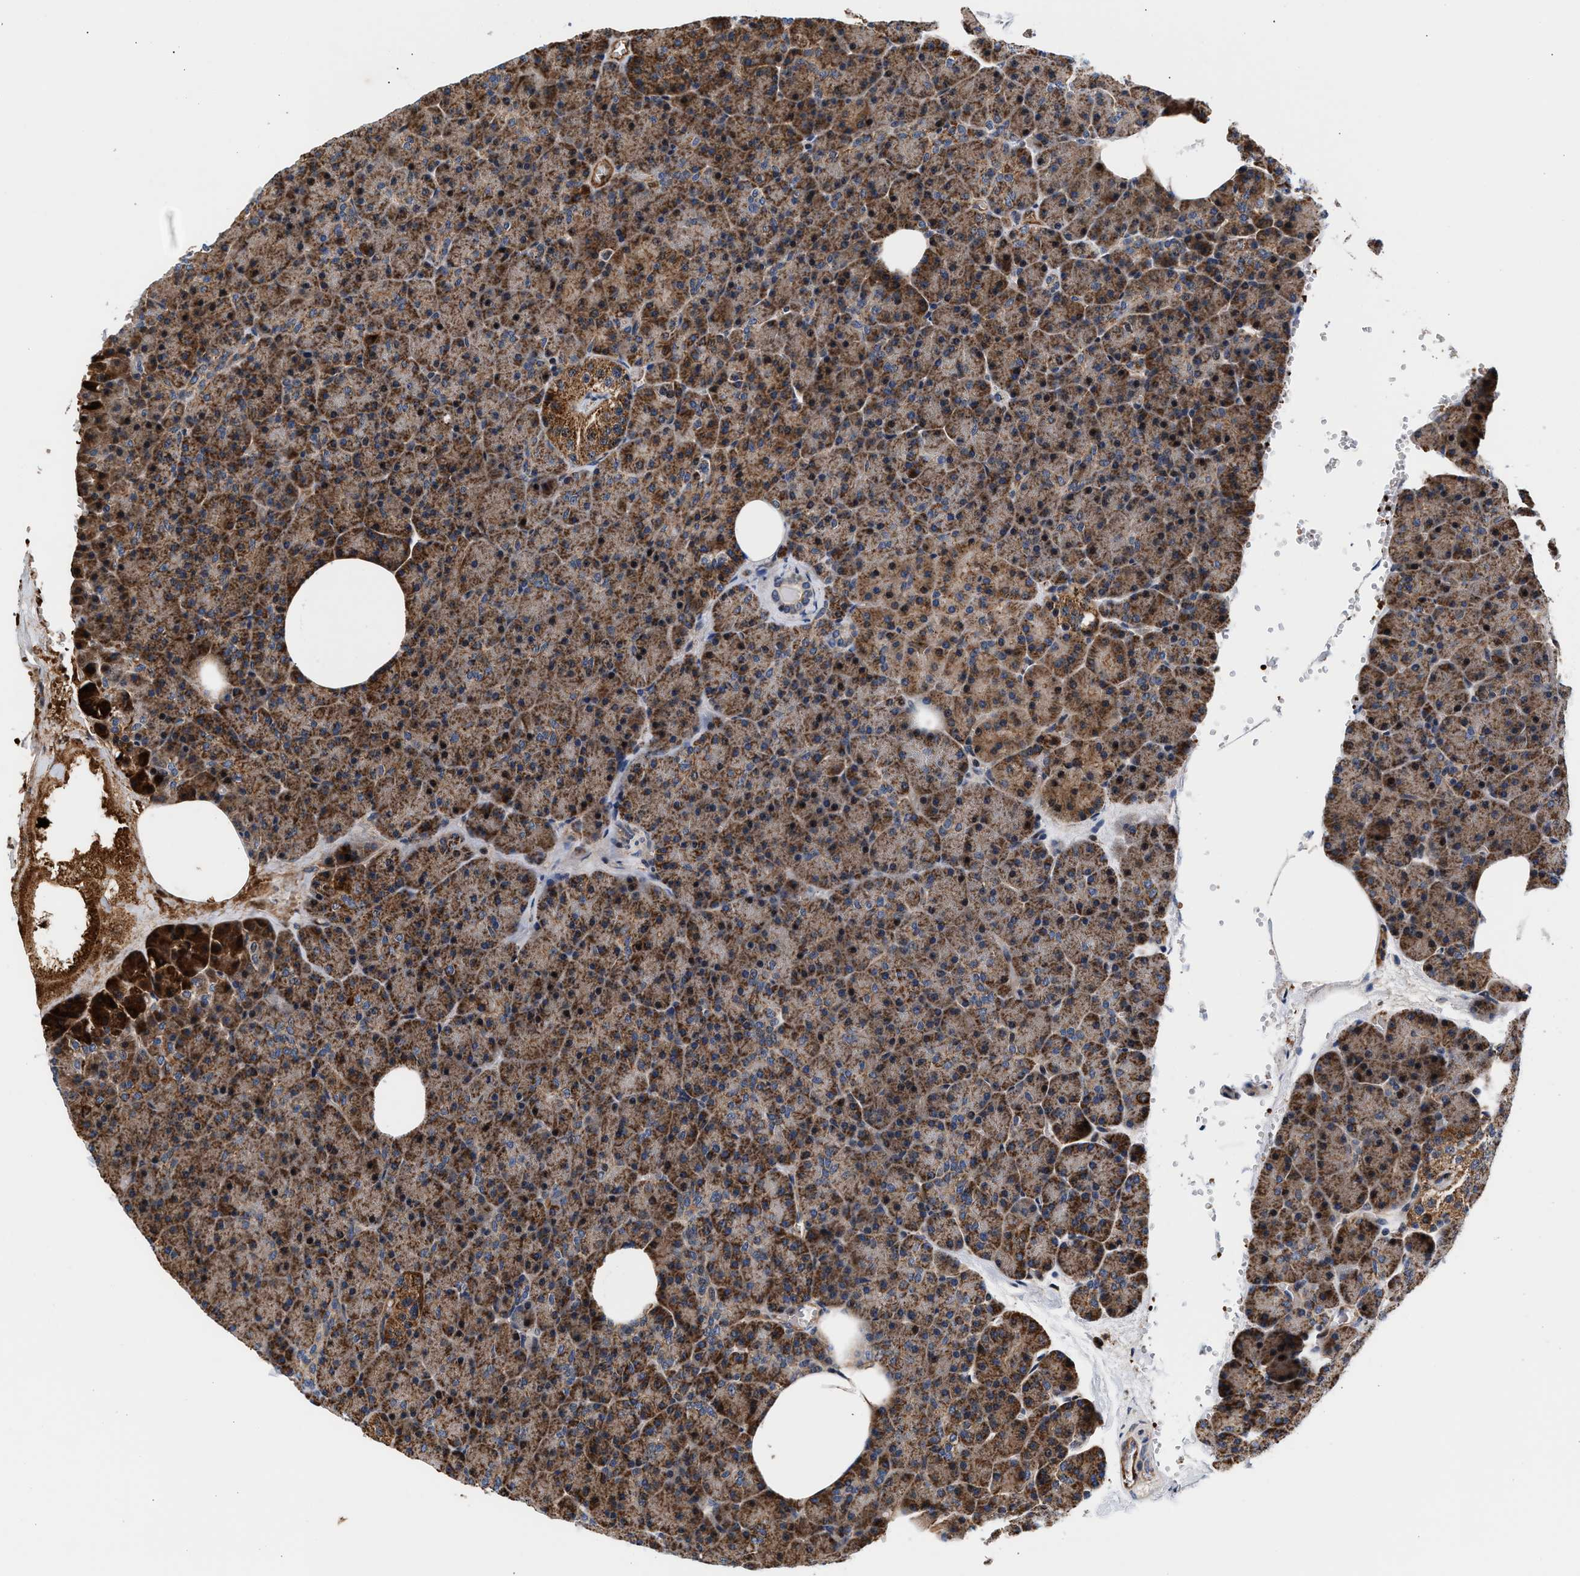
{"staining": {"intensity": "moderate", "quantity": ">75%", "location": "cytoplasmic/membranous"}, "tissue": "pancreas", "cell_type": "Exocrine glandular cells", "image_type": "normal", "snomed": [{"axis": "morphology", "description": "Normal tissue, NOS"}, {"axis": "topography", "description": "Pancreas"}], "caption": "This micrograph exhibits immunohistochemistry (IHC) staining of unremarkable pancreas, with medium moderate cytoplasmic/membranous expression in approximately >75% of exocrine glandular cells.", "gene": "SGK1", "patient": {"sex": "female", "age": 35}}